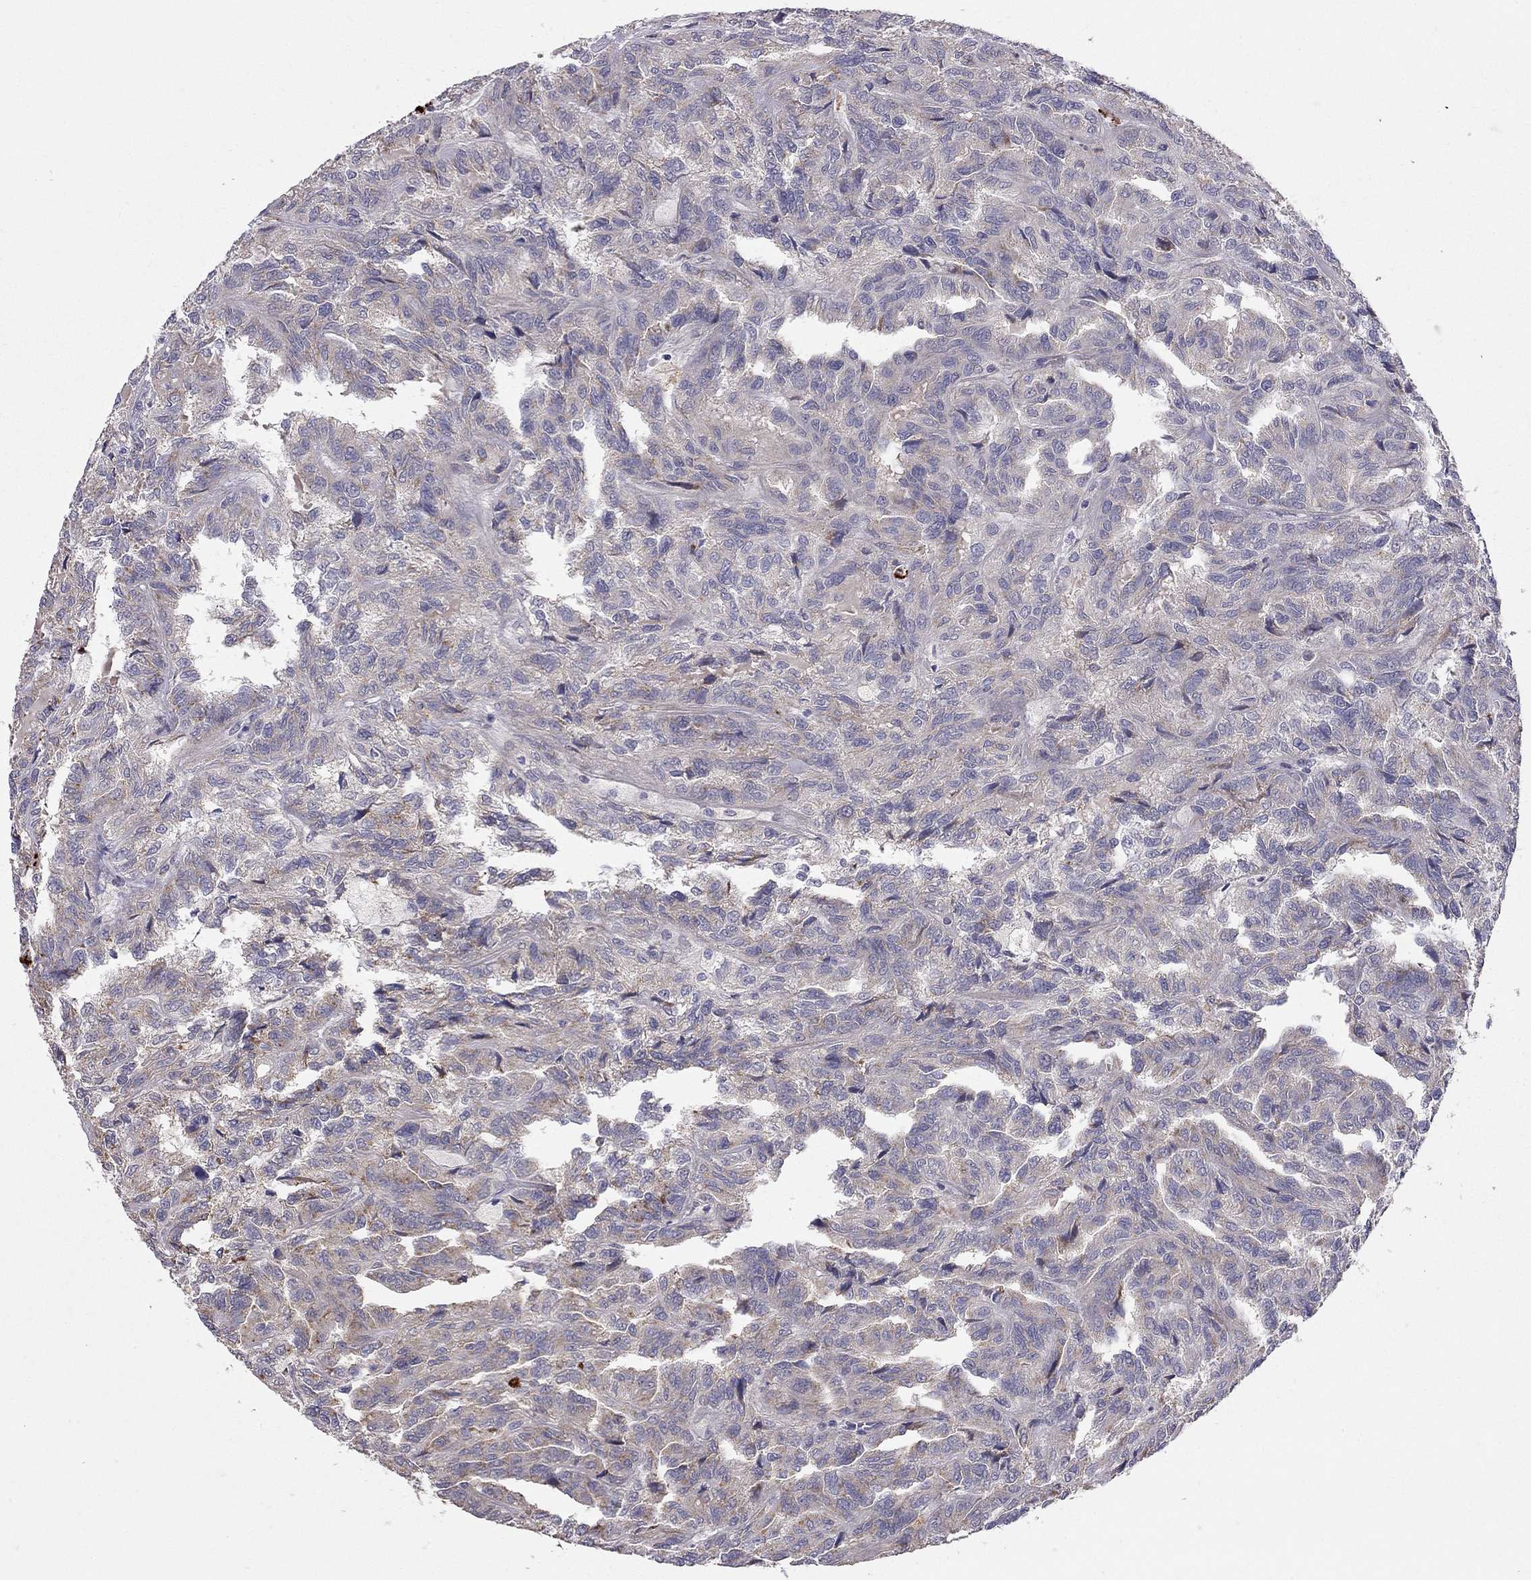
{"staining": {"intensity": "weak", "quantity": "25%-75%", "location": "cytoplasmic/membranous"}, "tissue": "renal cancer", "cell_type": "Tumor cells", "image_type": "cancer", "snomed": [{"axis": "morphology", "description": "Adenocarcinoma, NOS"}, {"axis": "topography", "description": "Kidney"}], "caption": "Protein analysis of renal cancer tissue displays weak cytoplasmic/membranous expression in about 25%-75% of tumor cells. (brown staining indicates protein expression, while blue staining denotes nuclei).", "gene": "PIK3CG", "patient": {"sex": "male", "age": 79}}